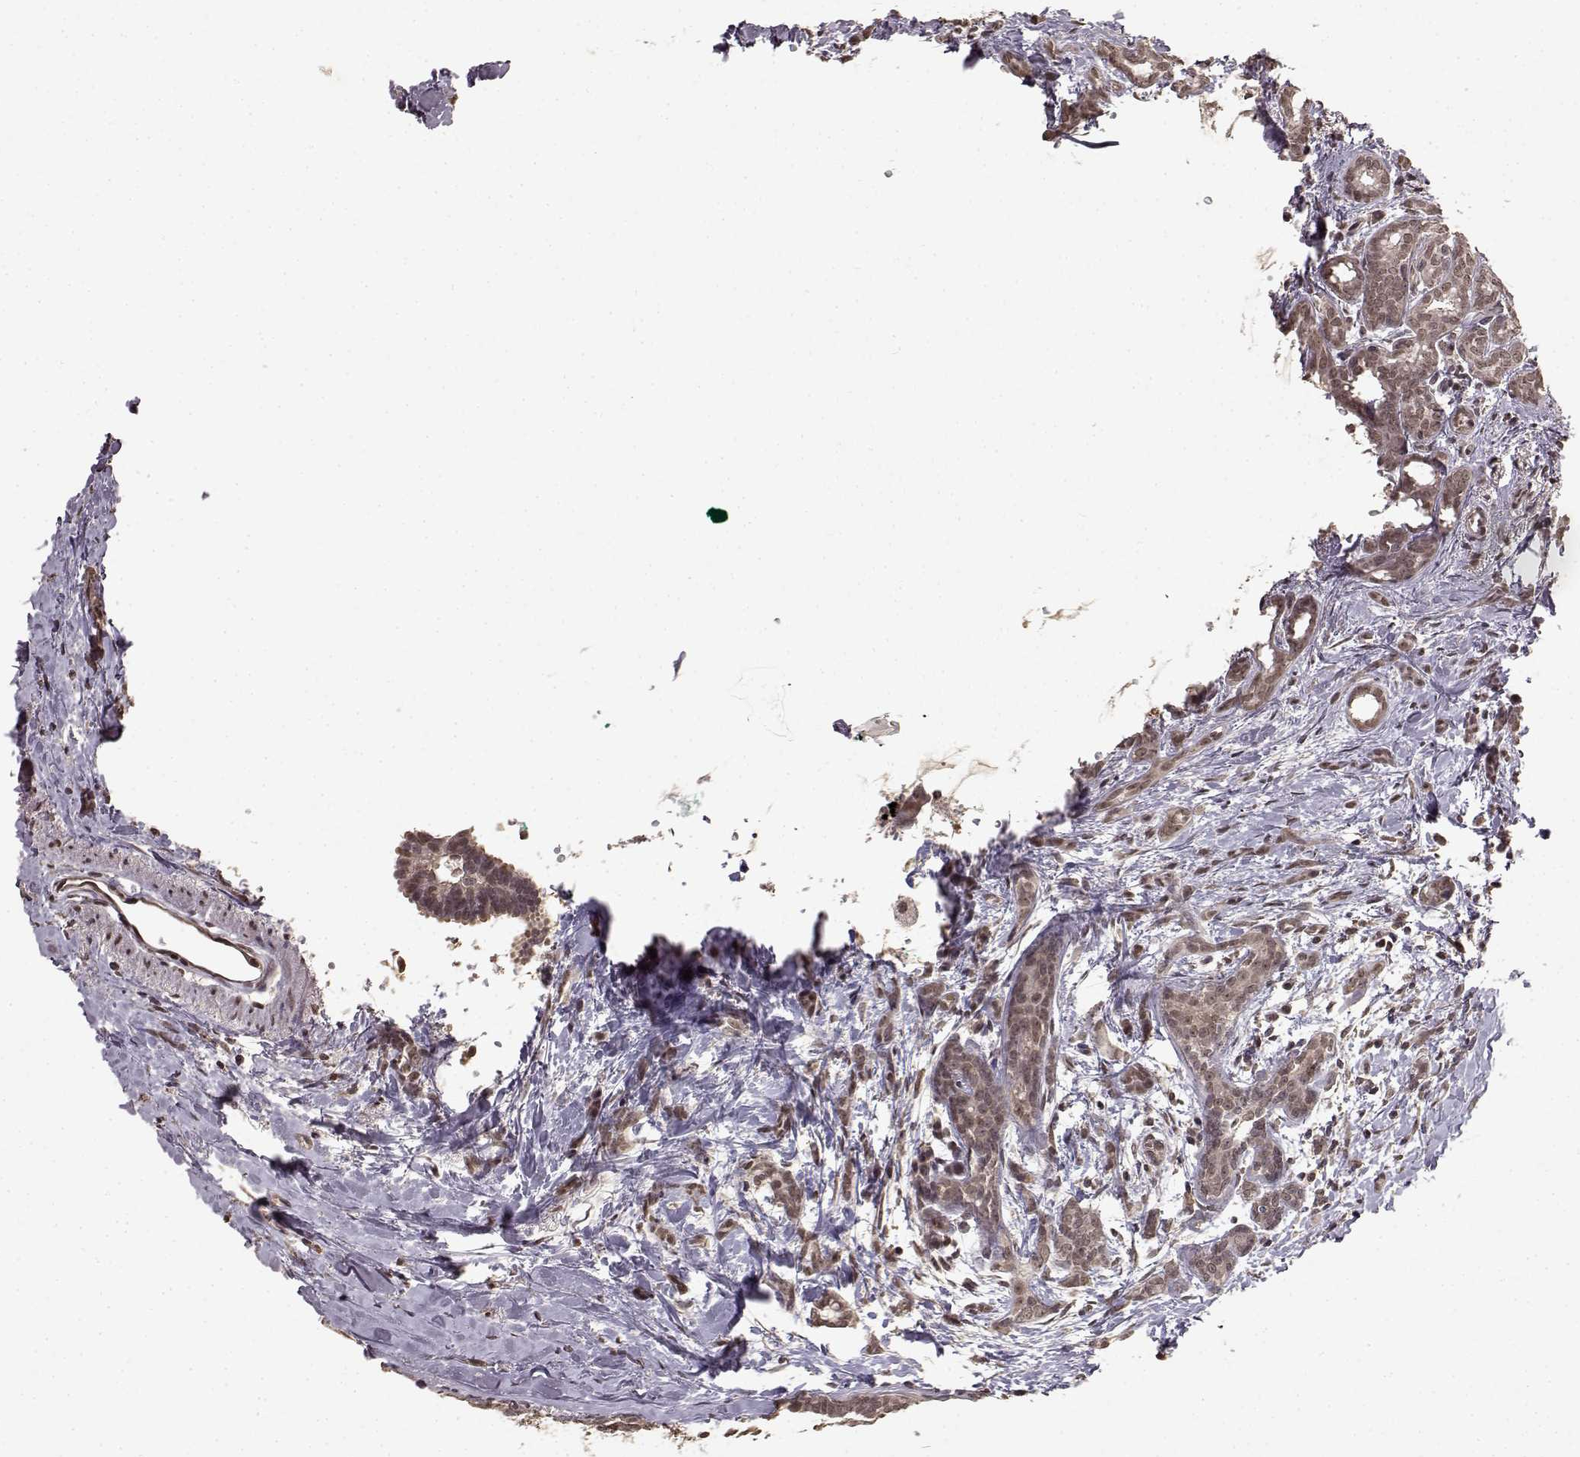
{"staining": {"intensity": "negative", "quantity": "none", "location": "none"}, "tissue": "breast cancer", "cell_type": "Tumor cells", "image_type": "cancer", "snomed": [{"axis": "morphology", "description": "Intraductal carcinoma, in situ"}, {"axis": "morphology", "description": "Duct carcinoma"}, {"axis": "morphology", "description": "Lobular carcinoma, in situ"}, {"axis": "topography", "description": "Breast"}], "caption": "A high-resolution image shows IHC staining of breast cancer, which demonstrates no significant positivity in tumor cells.", "gene": "NTRK2", "patient": {"sex": "female", "age": 44}}